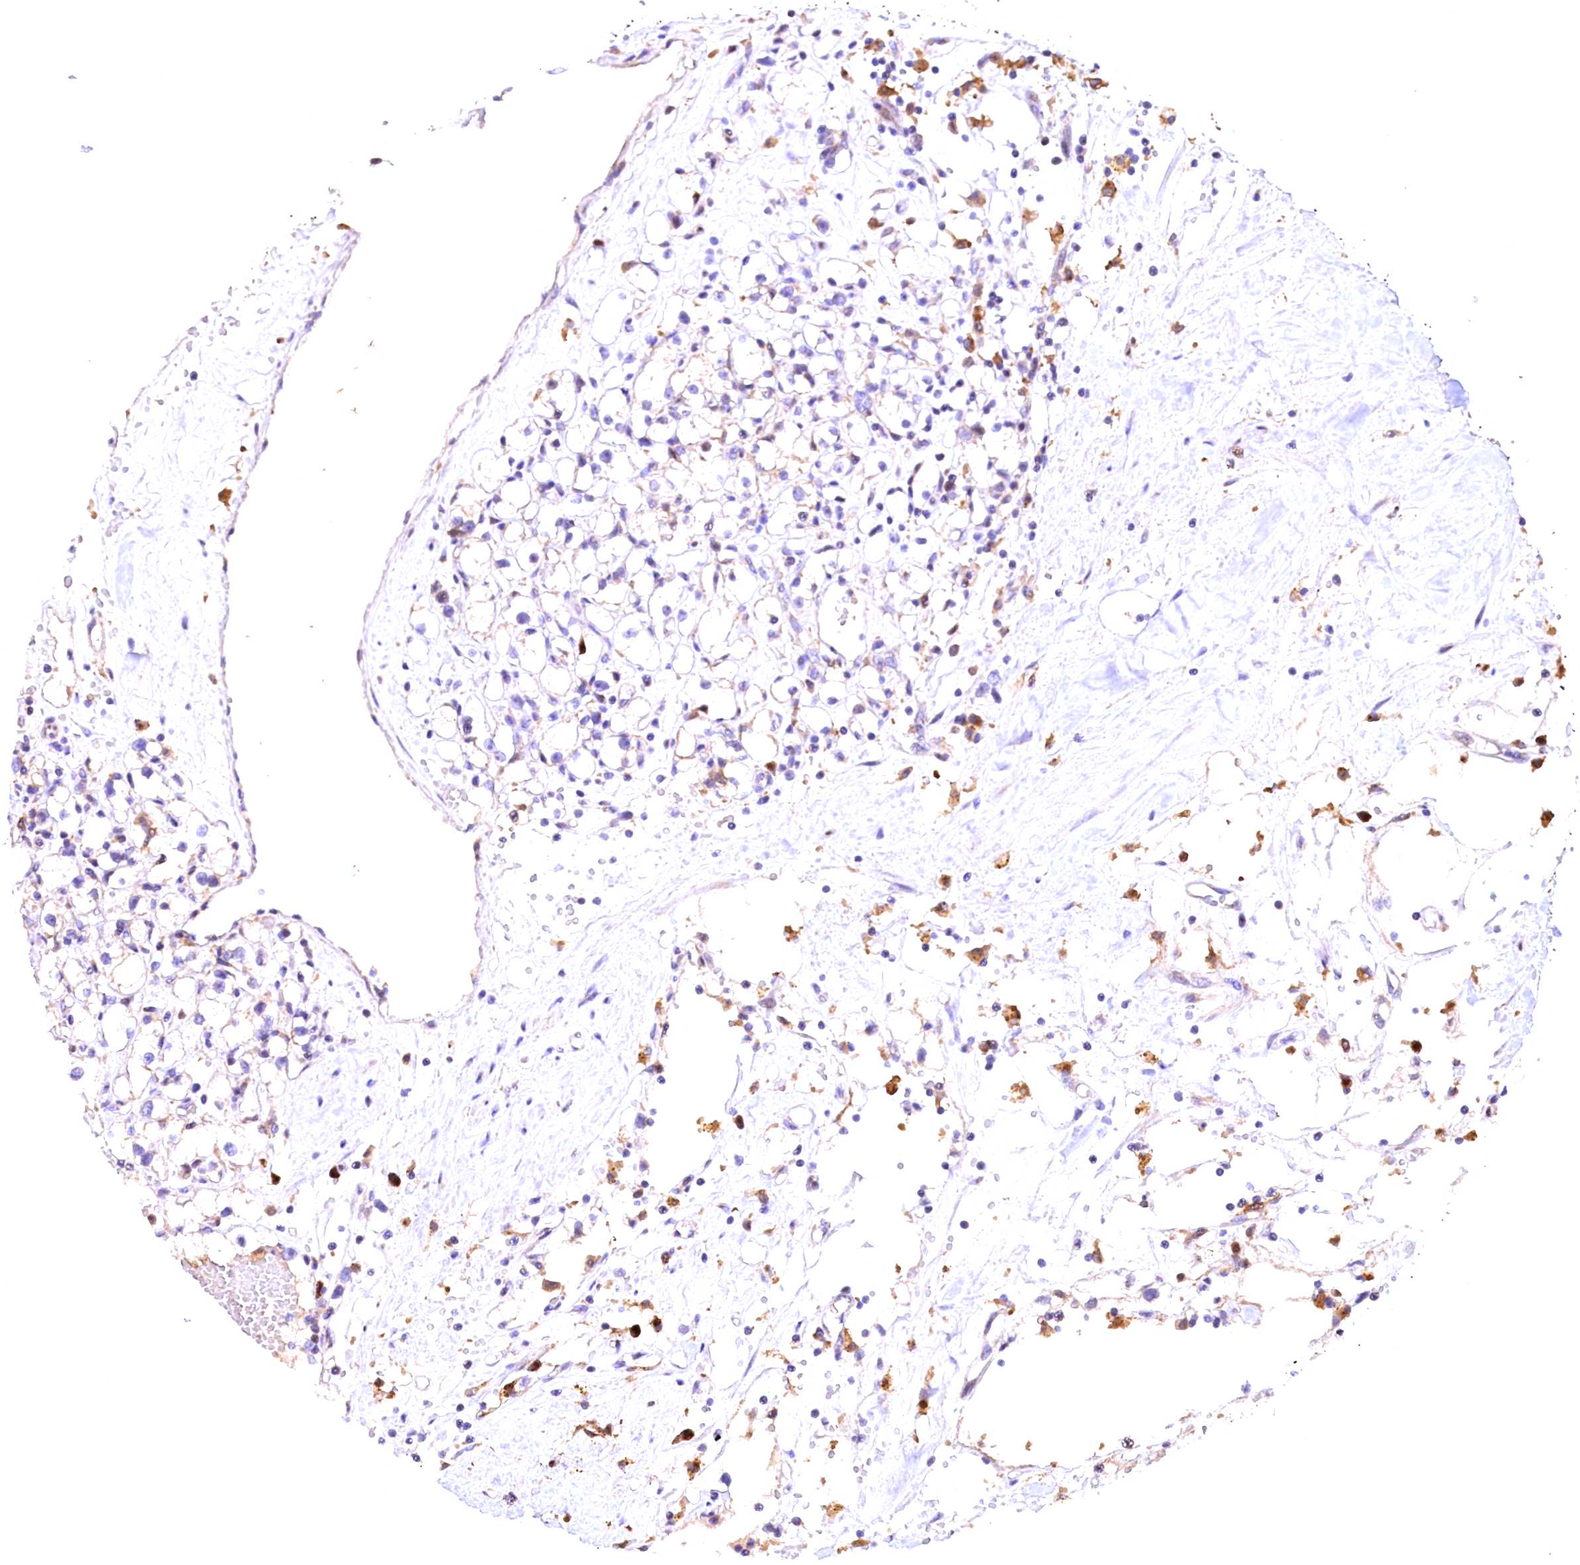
{"staining": {"intensity": "negative", "quantity": "none", "location": "none"}, "tissue": "renal cancer", "cell_type": "Tumor cells", "image_type": "cancer", "snomed": [{"axis": "morphology", "description": "Adenocarcinoma, NOS"}, {"axis": "topography", "description": "Kidney"}], "caption": "There is no significant staining in tumor cells of adenocarcinoma (renal).", "gene": "NAIP", "patient": {"sex": "male", "age": 56}}